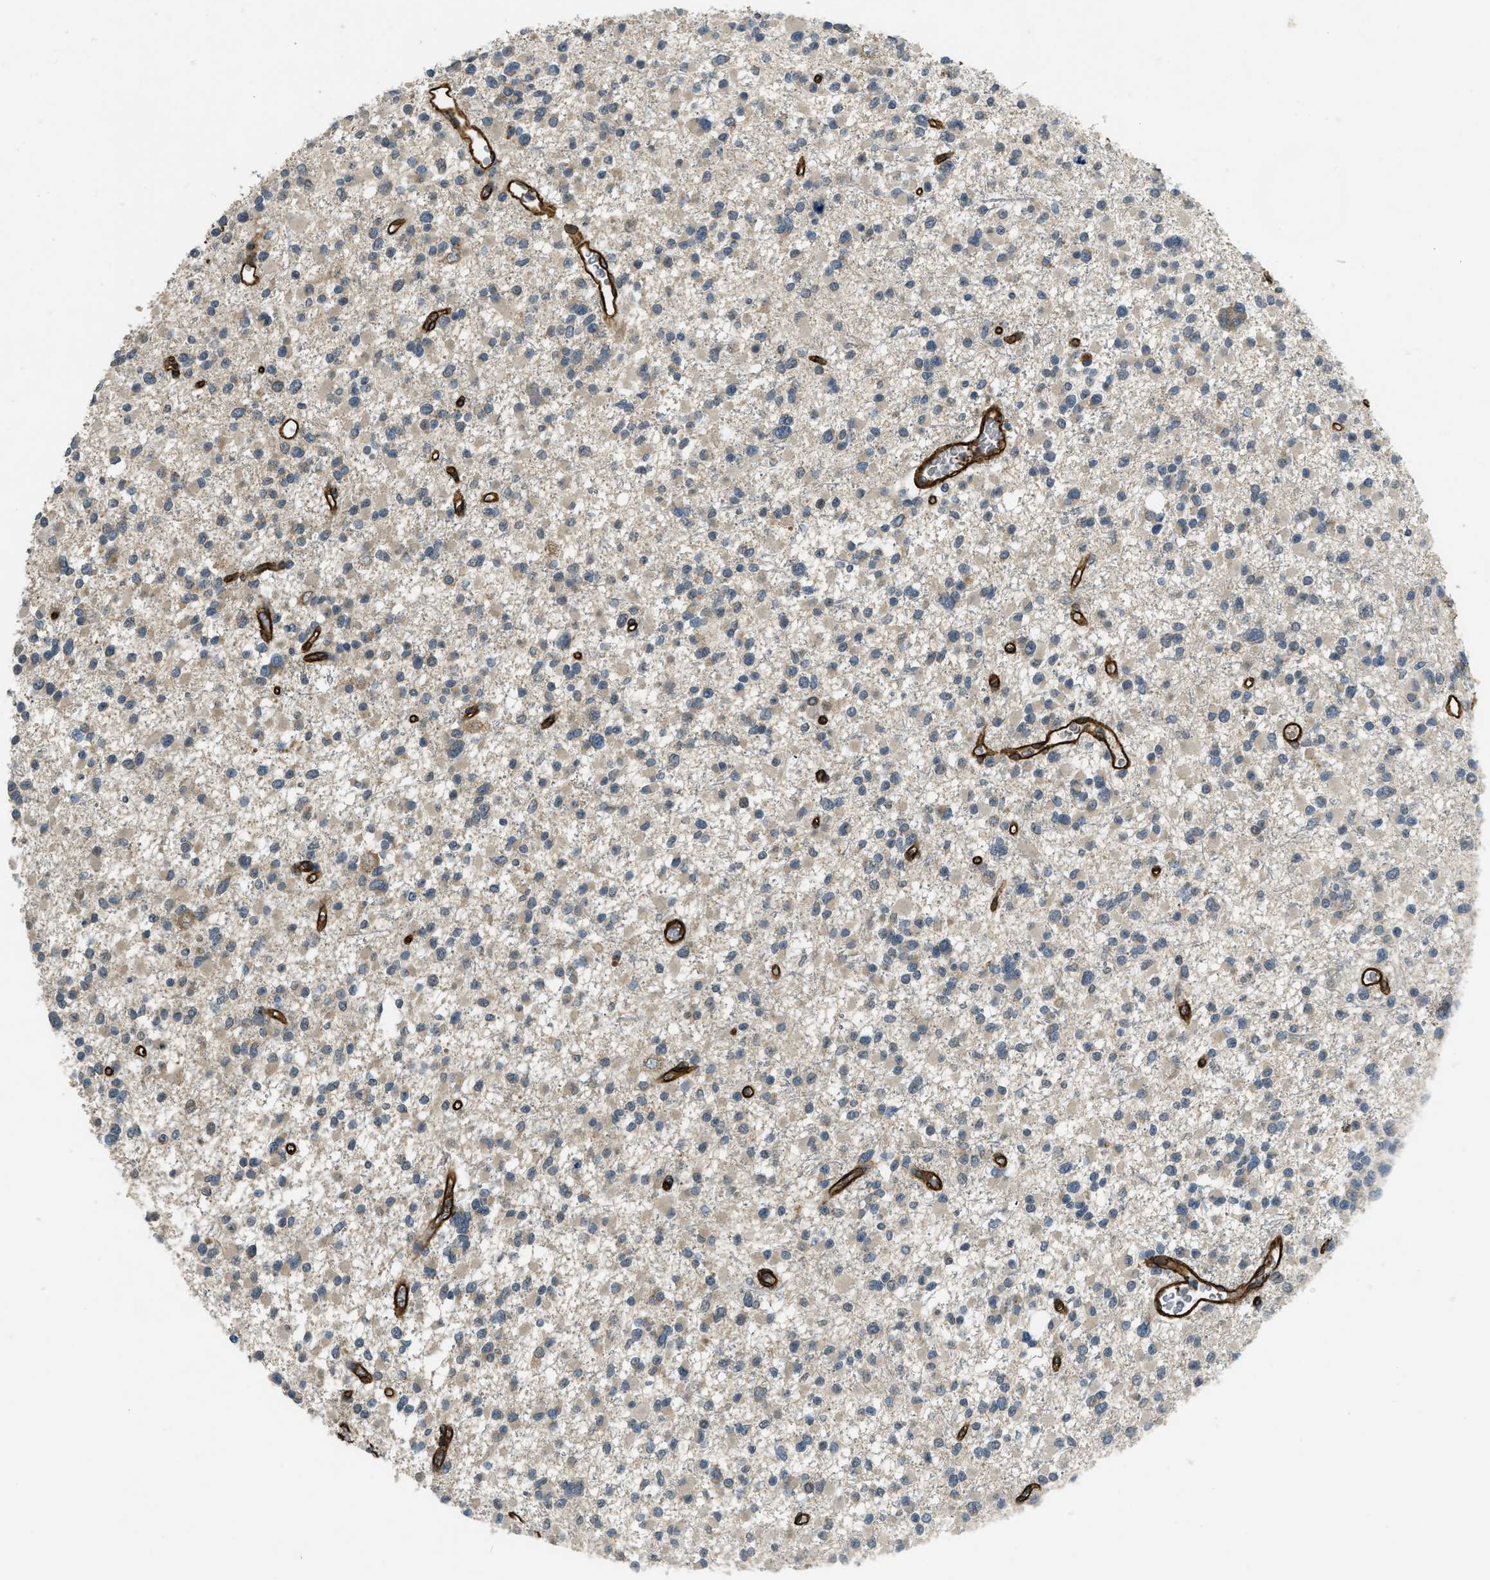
{"staining": {"intensity": "weak", "quantity": "25%-75%", "location": "cytoplasmic/membranous"}, "tissue": "glioma", "cell_type": "Tumor cells", "image_type": "cancer", "snomed": [{"axis": "morphology", "description": "Glioma, malignant, Low grade"}, {"axis": "topography", "description": "Brain"}], "caption": "IHC micrograph of neoplastic tissue: human glioma stained using immunohistochemistry displays low levels of weak protein expression localized specifically in the cytoplasmic/membranous of tumor cells, appearing as a cytoplasmic/membranous brown color.", "gene": "NMB", "patient": {"sex": "female", "age": 22}}